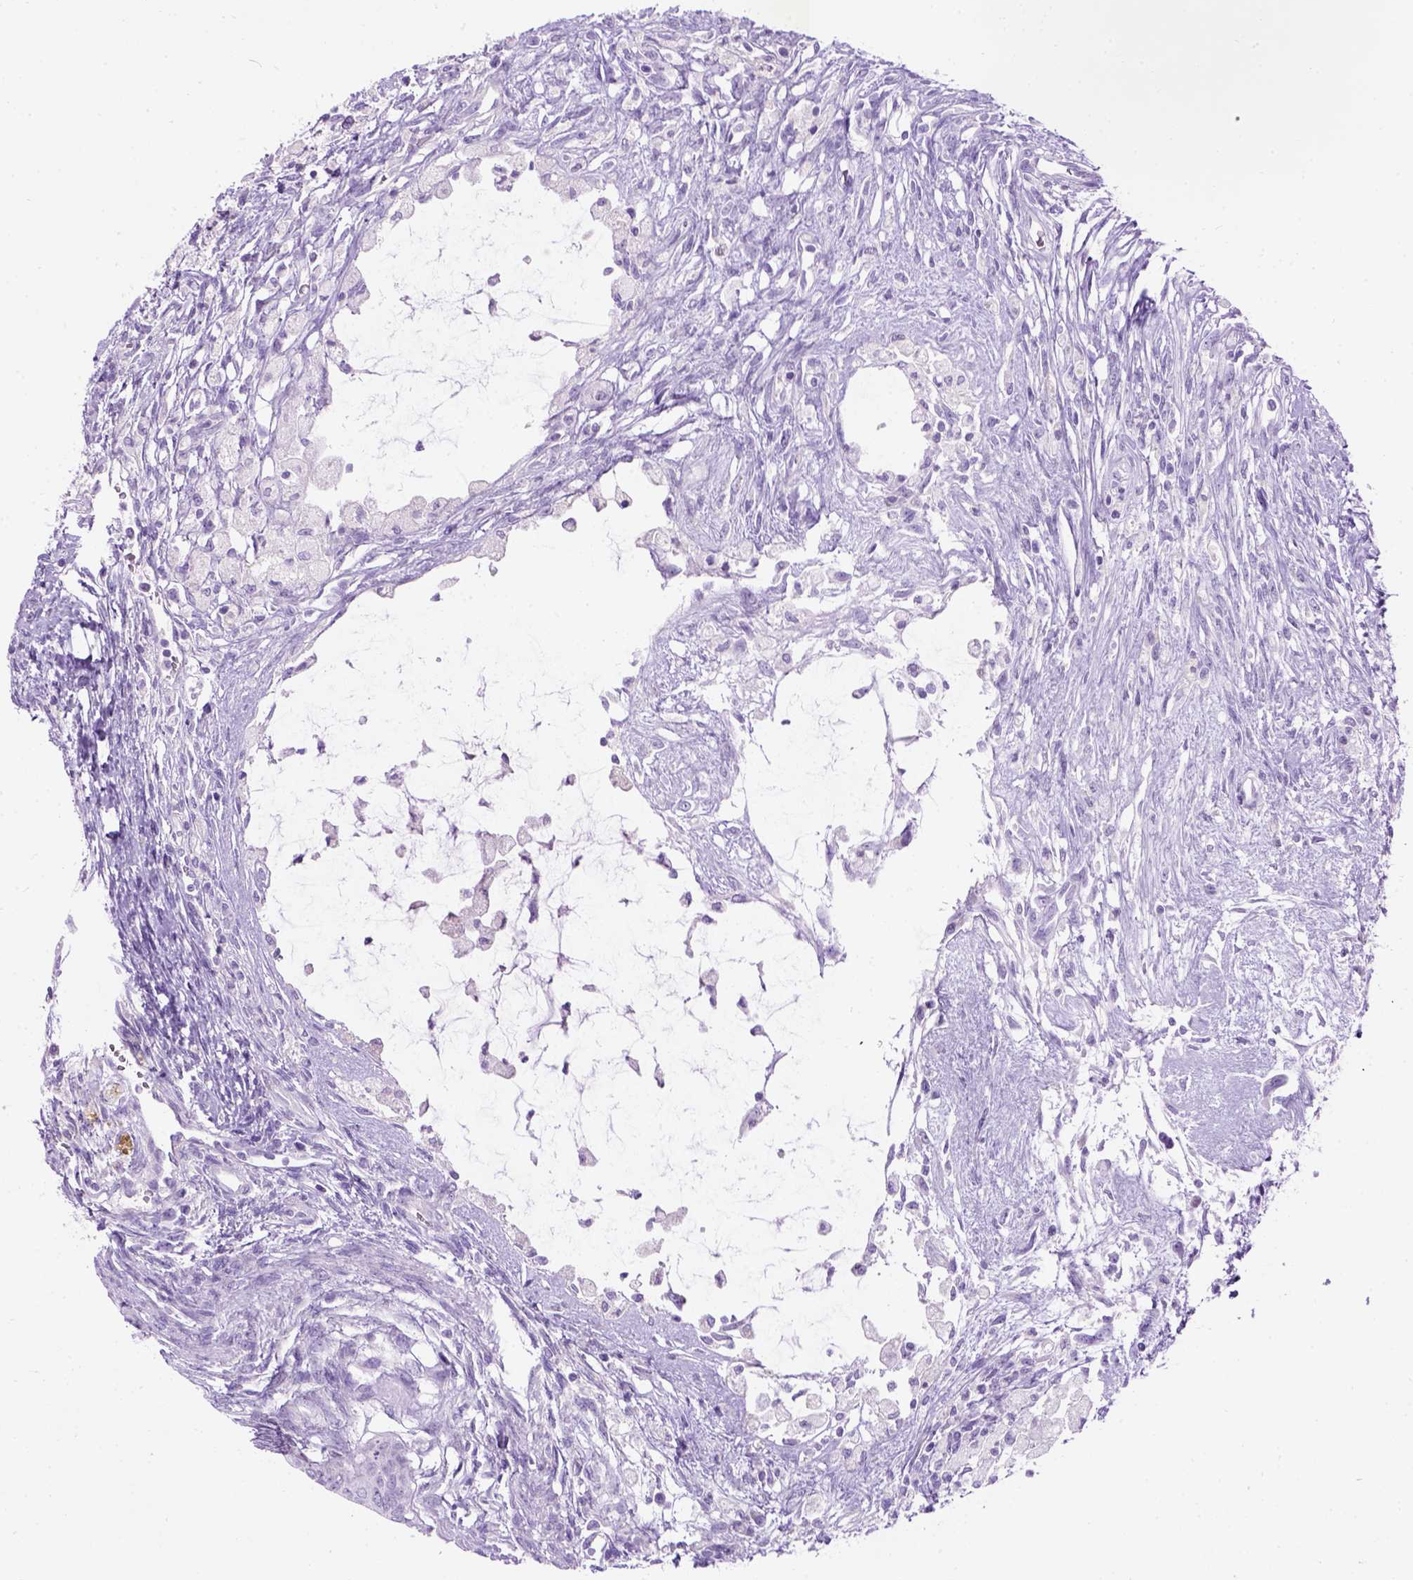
{"staining": {"intensity": "negative", "quantity": "none", "location": "none"}, "tissue": "testis cancer", "cell_type": "Tumor cells", "image_type": "cancer", "snomed": [{"axis": "morphology", "description": "Carcinoma, Embryonal, NOS"}, {"axis": "topography", "description": "Testis"}], "caption": "Photomicrograph shows no protein staining in tumor cells of testis cancer (embryonal carcinoma) tissue.", "gene": "GABRB2", "patient": {"sex": "male", "age": 37}}